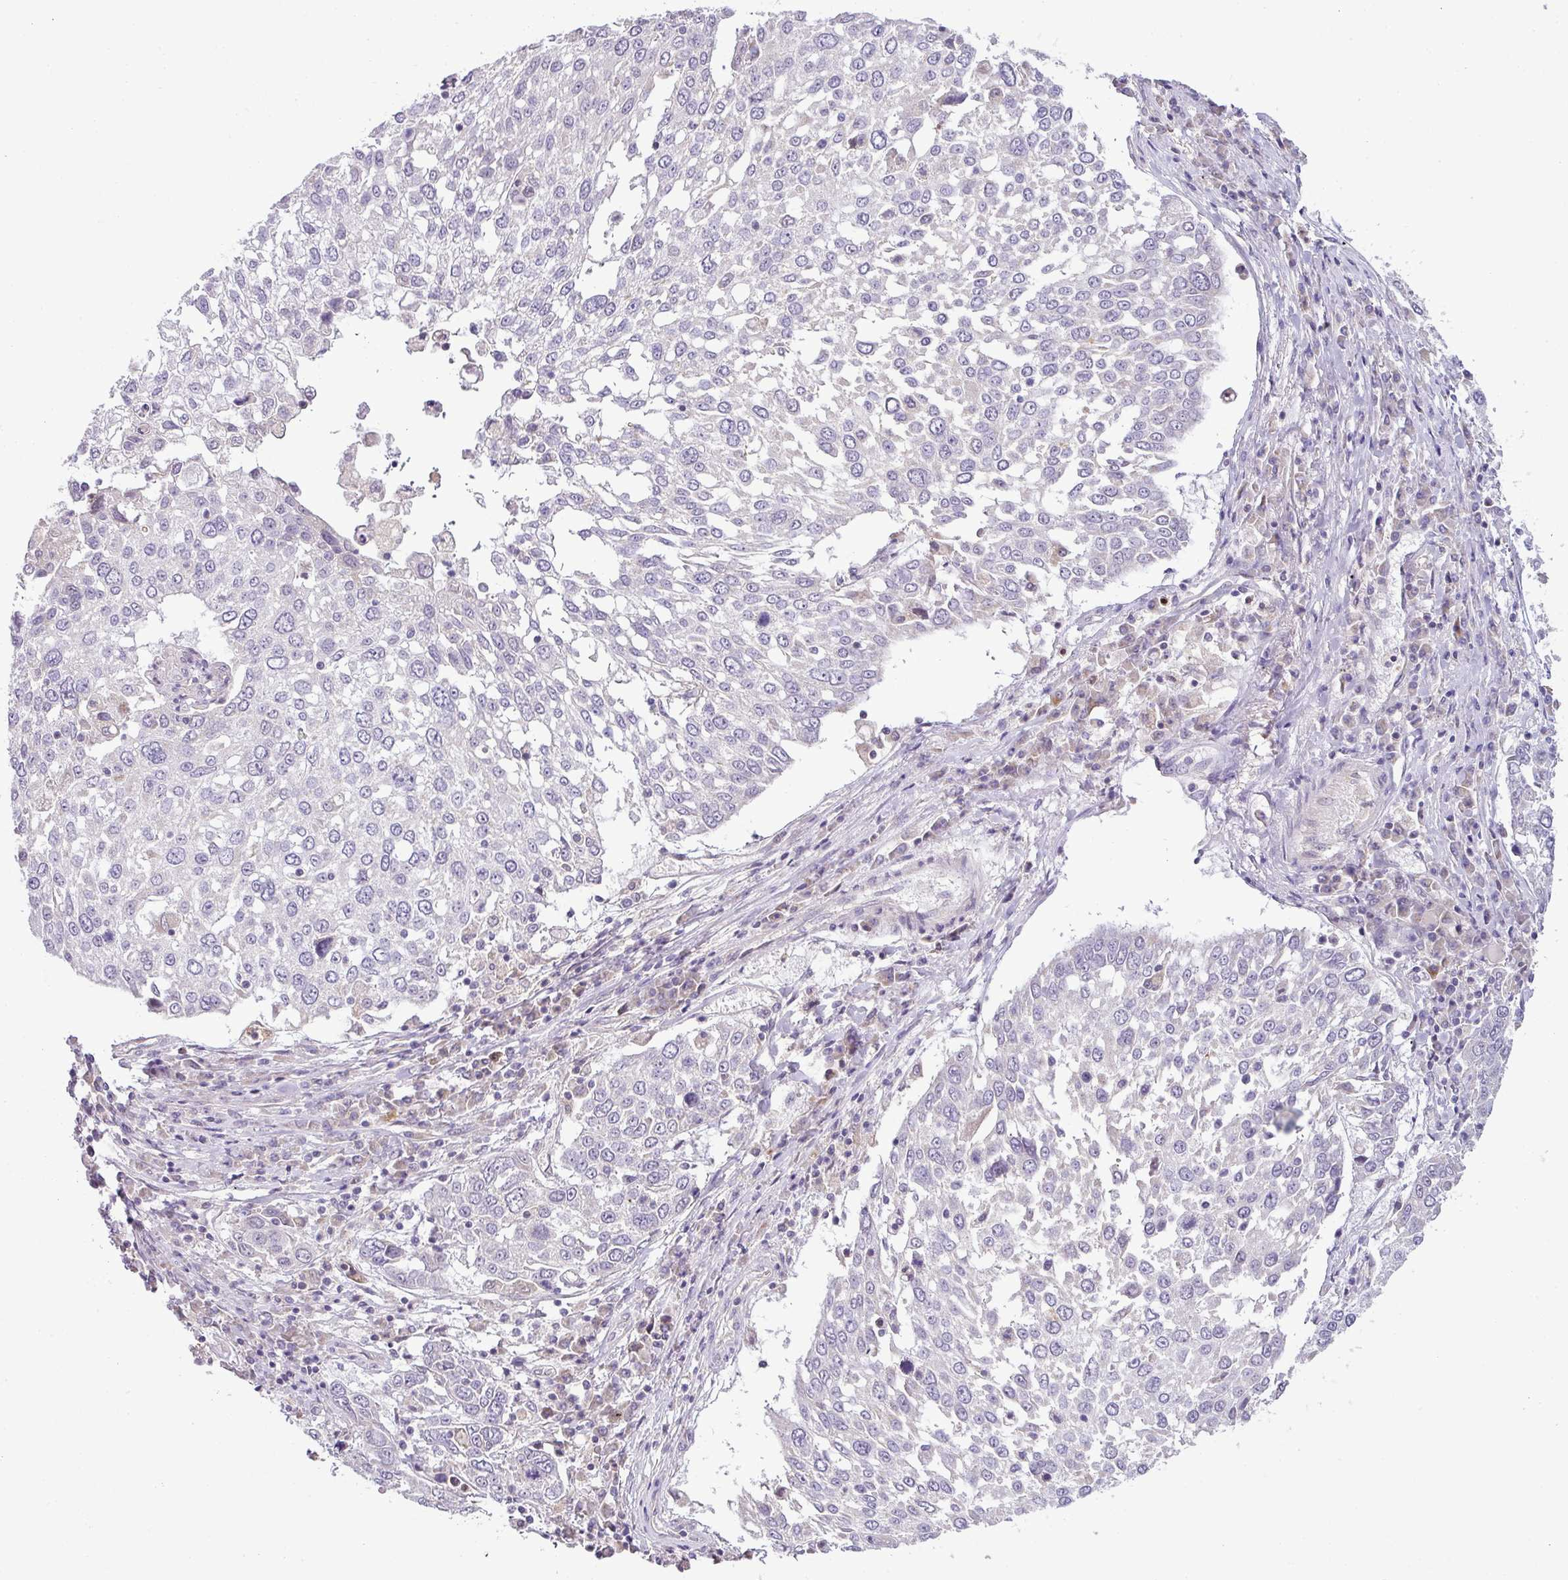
{"staining": {"intensity": "negative", "quantity": "none", "location": "none"}, "tissue": "lung cancer", "cell_type": "Tumor cells", "image_type": "cancer", "snomed": [{"axis": "morphology", "description": "Squamous cell carcinoma, NOS"}, {"axis": "topography", "description": "Lung"}], "caption": "Immunohistochemical staining of lung cancer (squamous cell carcinoma) reveals no significant staining in tumor cells.", "gene": "HBEGF", "patient": {"sex": "male", "age": 65}}